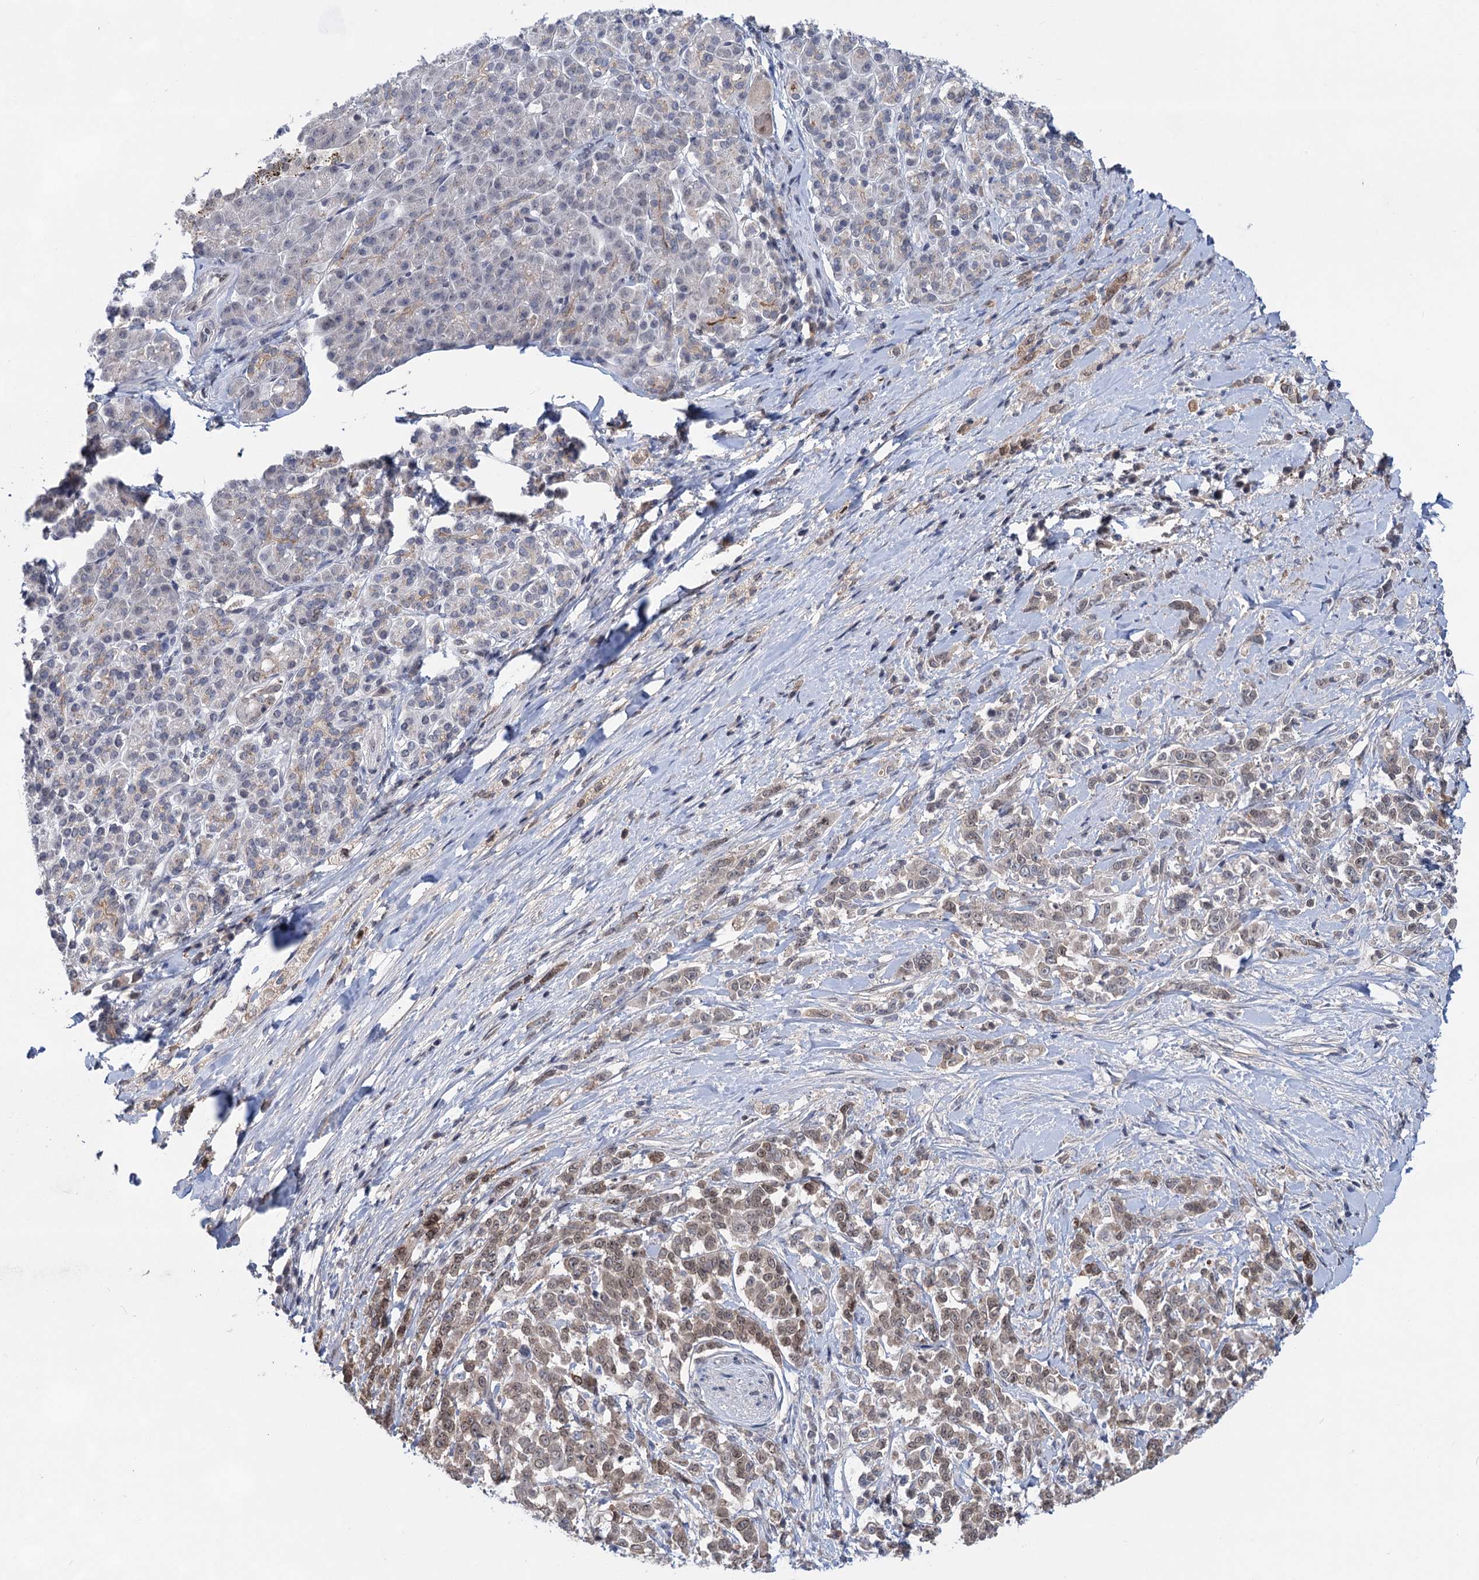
{"staining": {"intensity": "weak", "quantity": ">75%", "location": "cytoplasmic/membranous,nuclear"}, "tissue": "pancreatic cancer", "cell_type": "Tumor cells", "image_type": "cancer", "snomed": [{"axis": "morphology", "description": "Normal tissue, NOS"}, {"axis": "morphology", "description": "Adenocarcinoma, NOS"}, {"axis": "topography", "description": "Pancreas"}], "caption": "Weak cytoplasmic/membranous and nuclear positivity for a protein is identified in about >75% of tumor cells of pancreatic adenocarcinoma using immunohistochemistry (IHC).", "gene": "TTC17", "patient": {"sex": "female", "age": 64}}